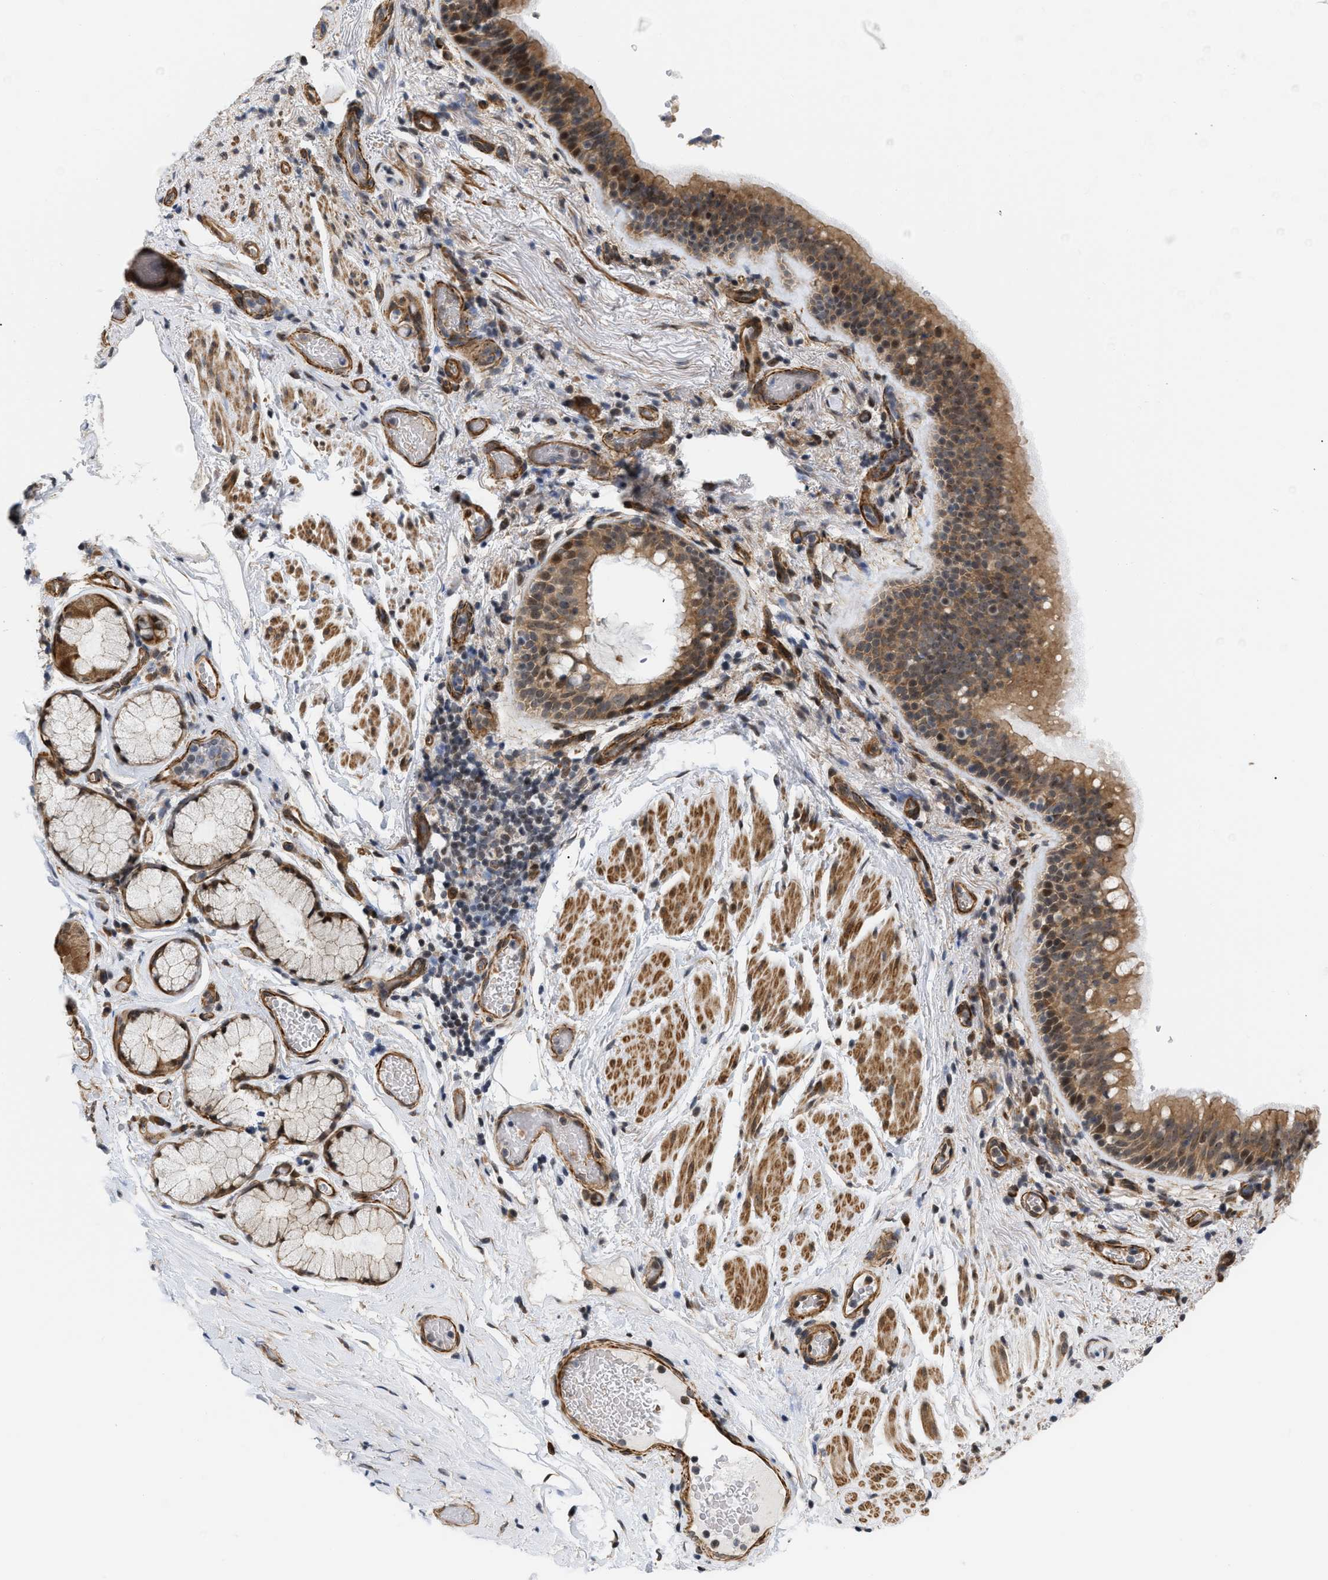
{"staining": {"intensity": "strong", "quantity": ">75%", "location": "cytoplasmic/membranous,nuclear"}, "tissue": "bronchus", "cell_type": "Respiratory epithelial cells", "image_type": "normal", "snomed": [{"axis": "morphology", "description": "Normal tissue, NOS"}, {"axis": "morphology", "description": "Inflammation, NOS"}, {"axis": "topography", "description": "Cartilage tissue"}, {"axis": "topography", "description": "Bronchus"}], "caption": "A histopathology image of bronchus stained for a protein reveals strong cytoplasmic/membranous,nuclear brown staining in respiratory epithelial cells.", "gene": "GPRASP2", "patient": {"sex": "male", "age": 77}}